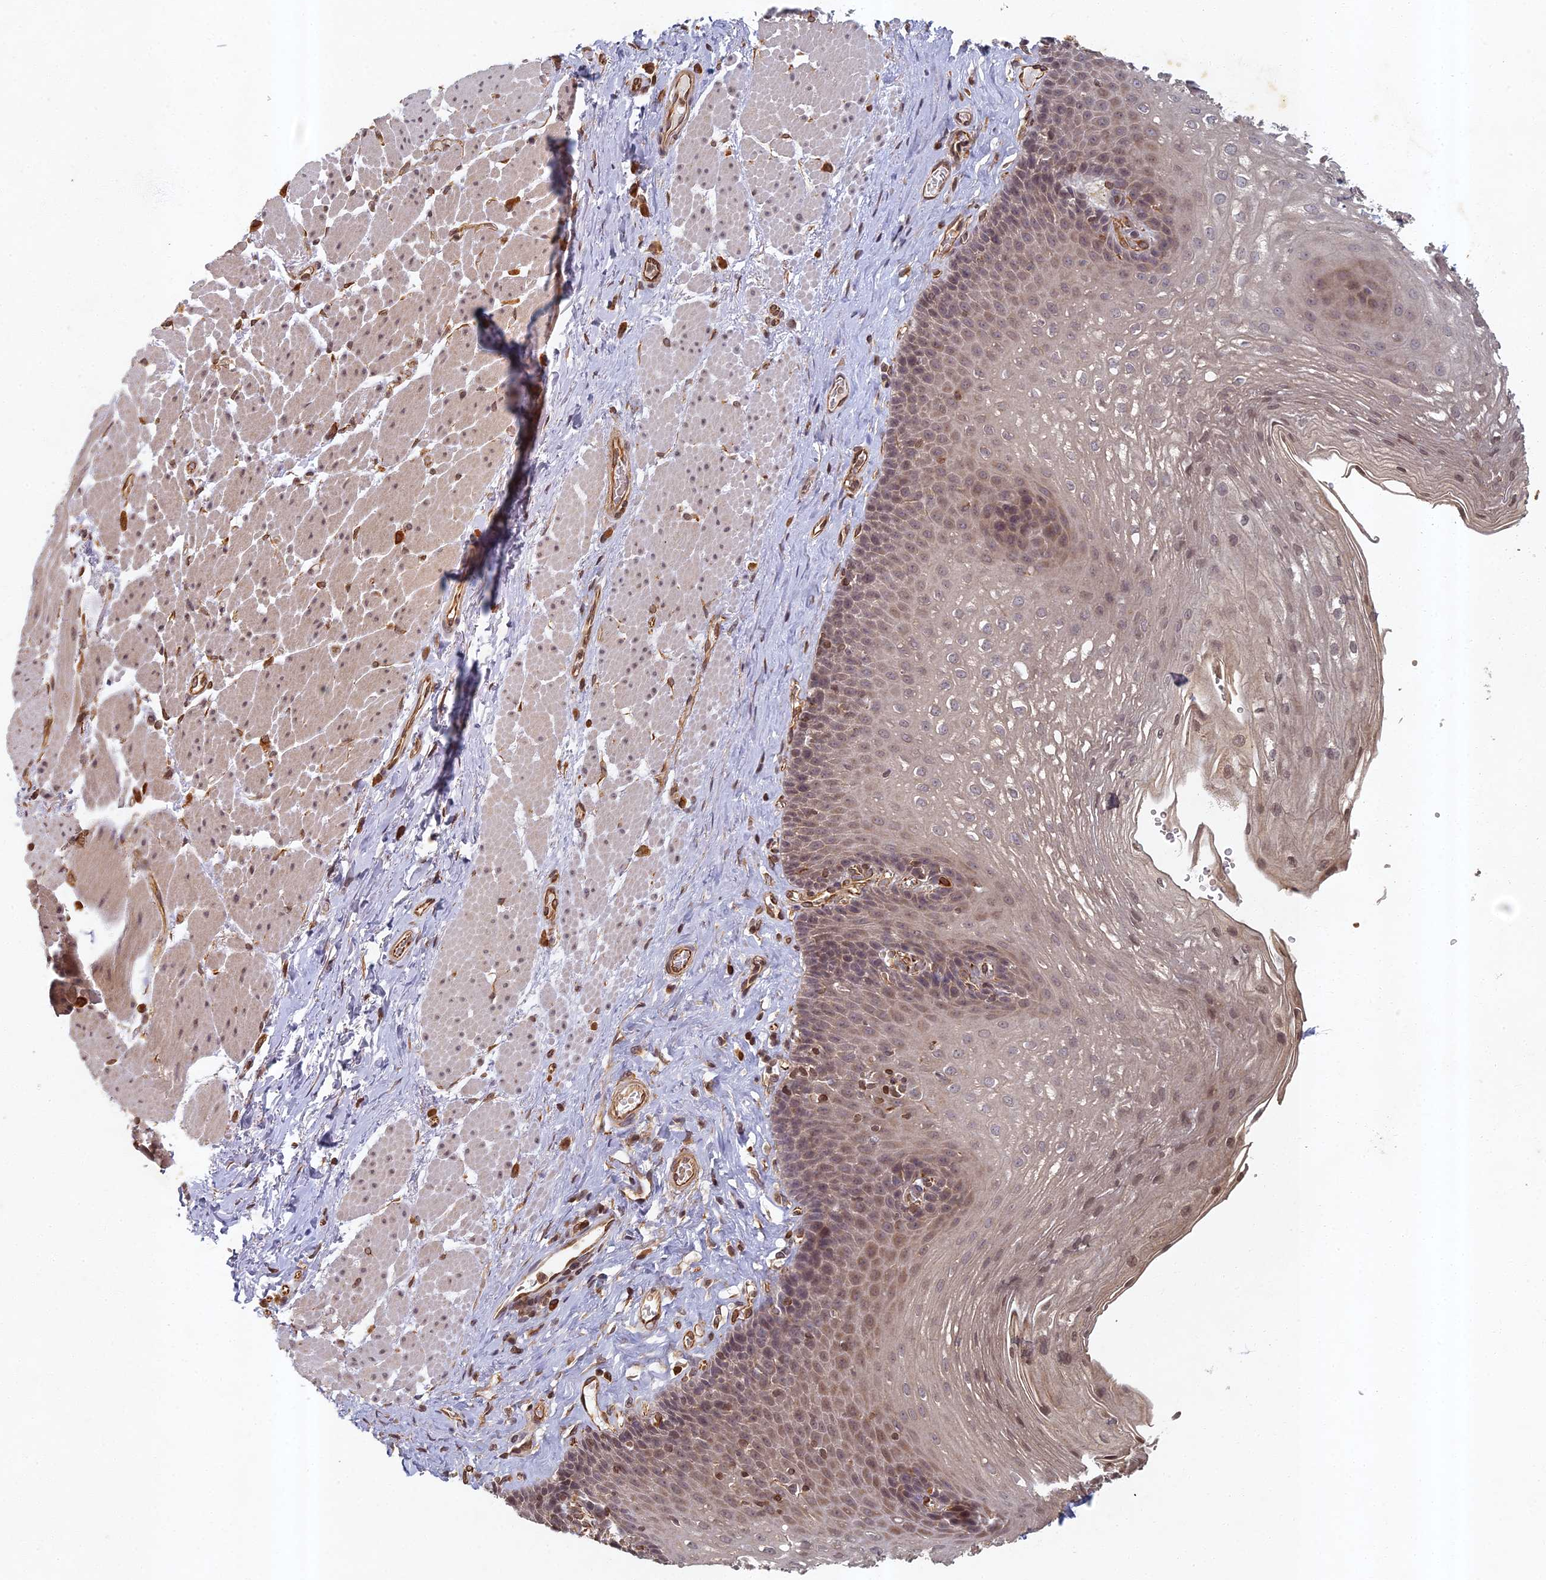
{"staining": {"intensity": "weak", "quantity": "25%-75%", "location": "cytoplasmic/membranous,nuclear"}, "tissue": "esophagus", "cell_type": "Squamous epithelial cells", "image_type": "normal", "snomed": [{"axis": "morphology", "description": "Normal tissue, NOS"}, {"axis": "topography", "description": "Esophagus"}], "caption": "Weak cytoplasmic/membranous,nuclear protein positivity is appreciated in approximately 25%-75% of squamous epithelial cells in esophagus.", "gene": "ABCB10", "patient": {"sex": "female", "age": 66}}